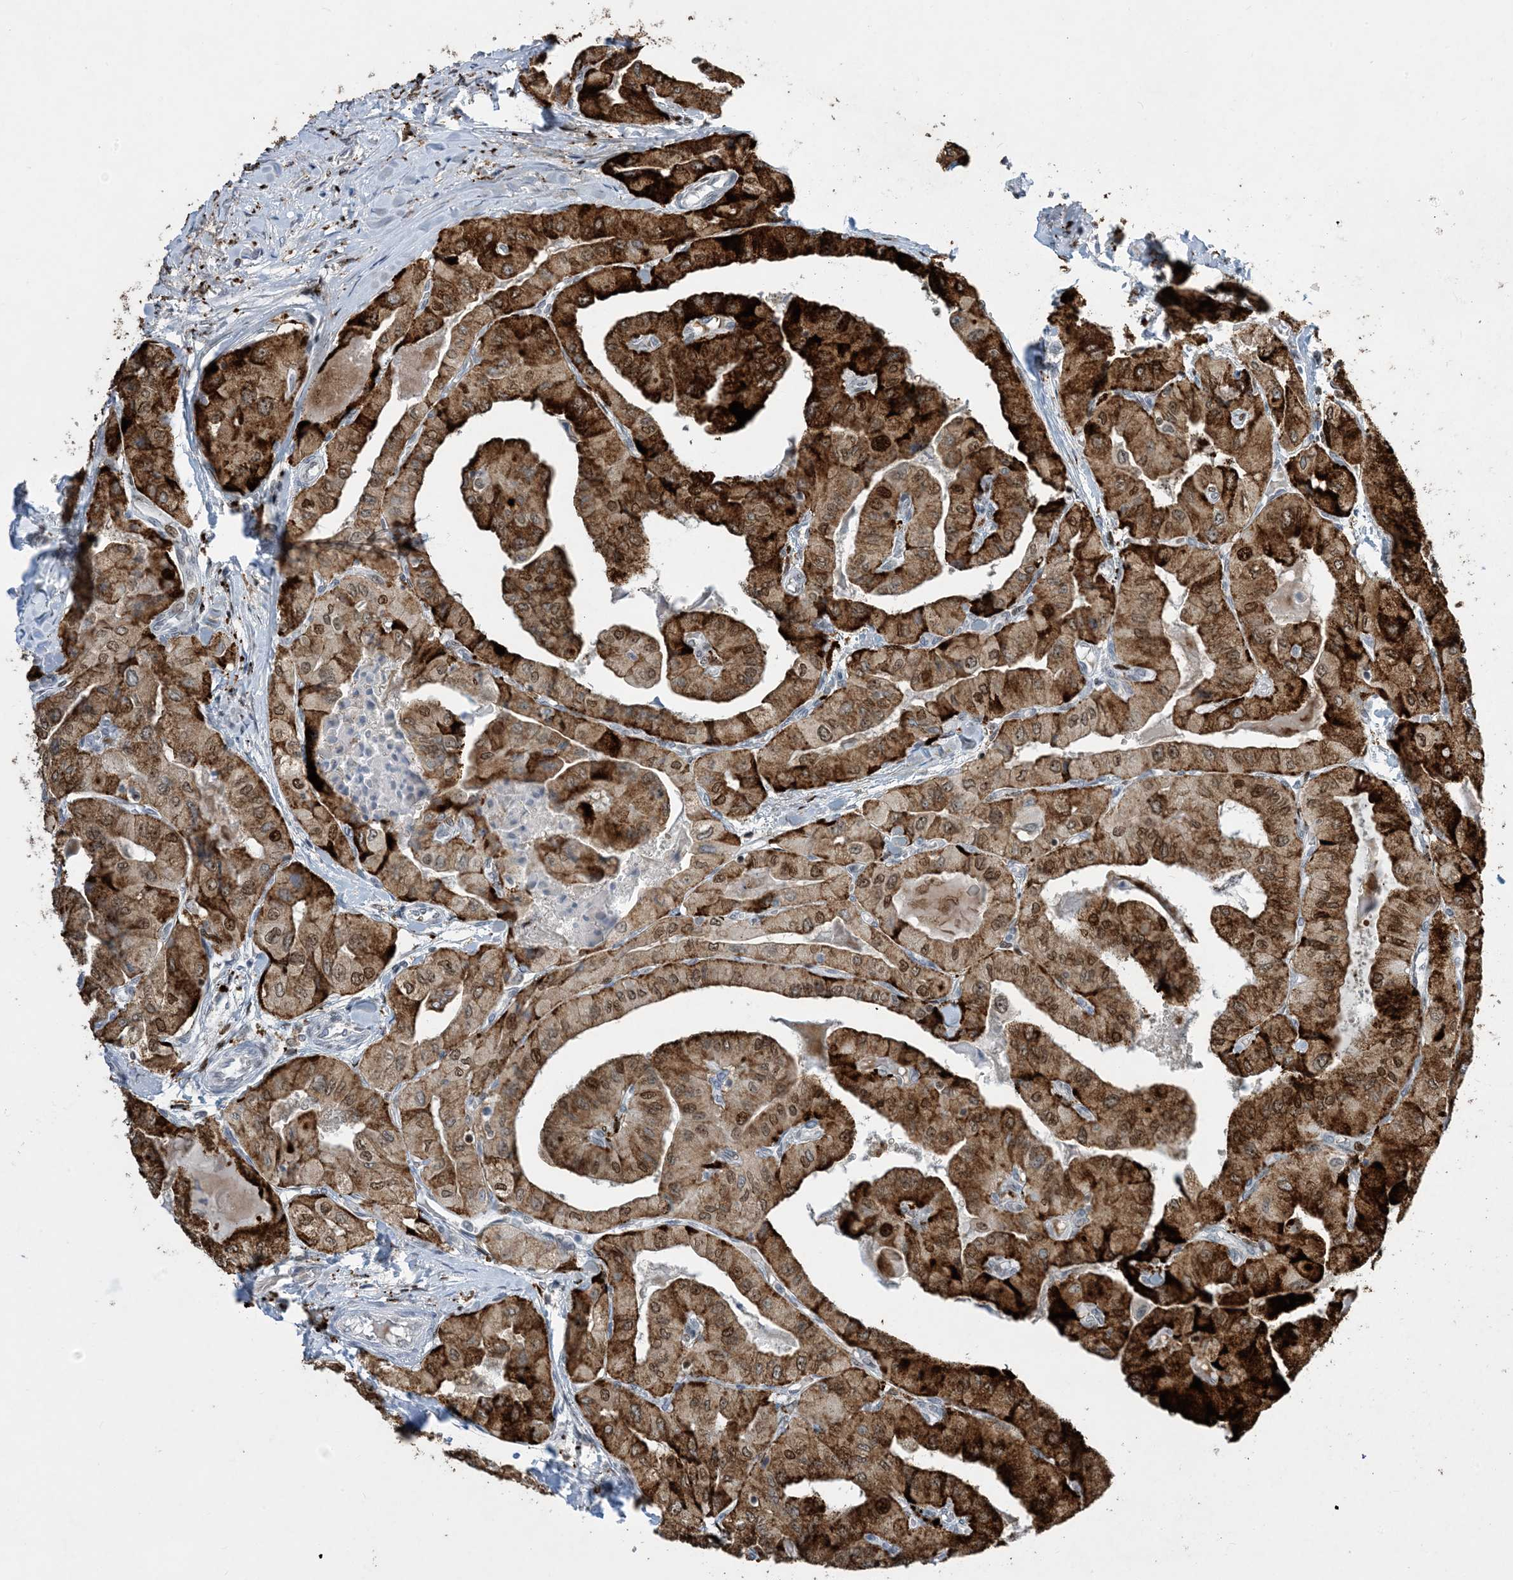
{"staining": {"intensity": "strong", "quantity": ">75%", "location": "cytoplasmic/membranous,nuclear"}, "tissue": "thyroid cancer", "cell_type": "Tumor cells", "image_type": "cancer", "snomed": [{"axis": "morphology", "description": "Papillary adenocarcinoma, NOS"}, {"axis": "topography", "description": "Thyroid gland"}], "caption": "A brown stain highlights strong cytoplasmic/membranous and nuclear positivity of a protein in human thyroid cancer (papillary adenocarcinoma) tumor cells.", "gene": "SLC25A53", "patient": {"sex": "female", "age": 59}}